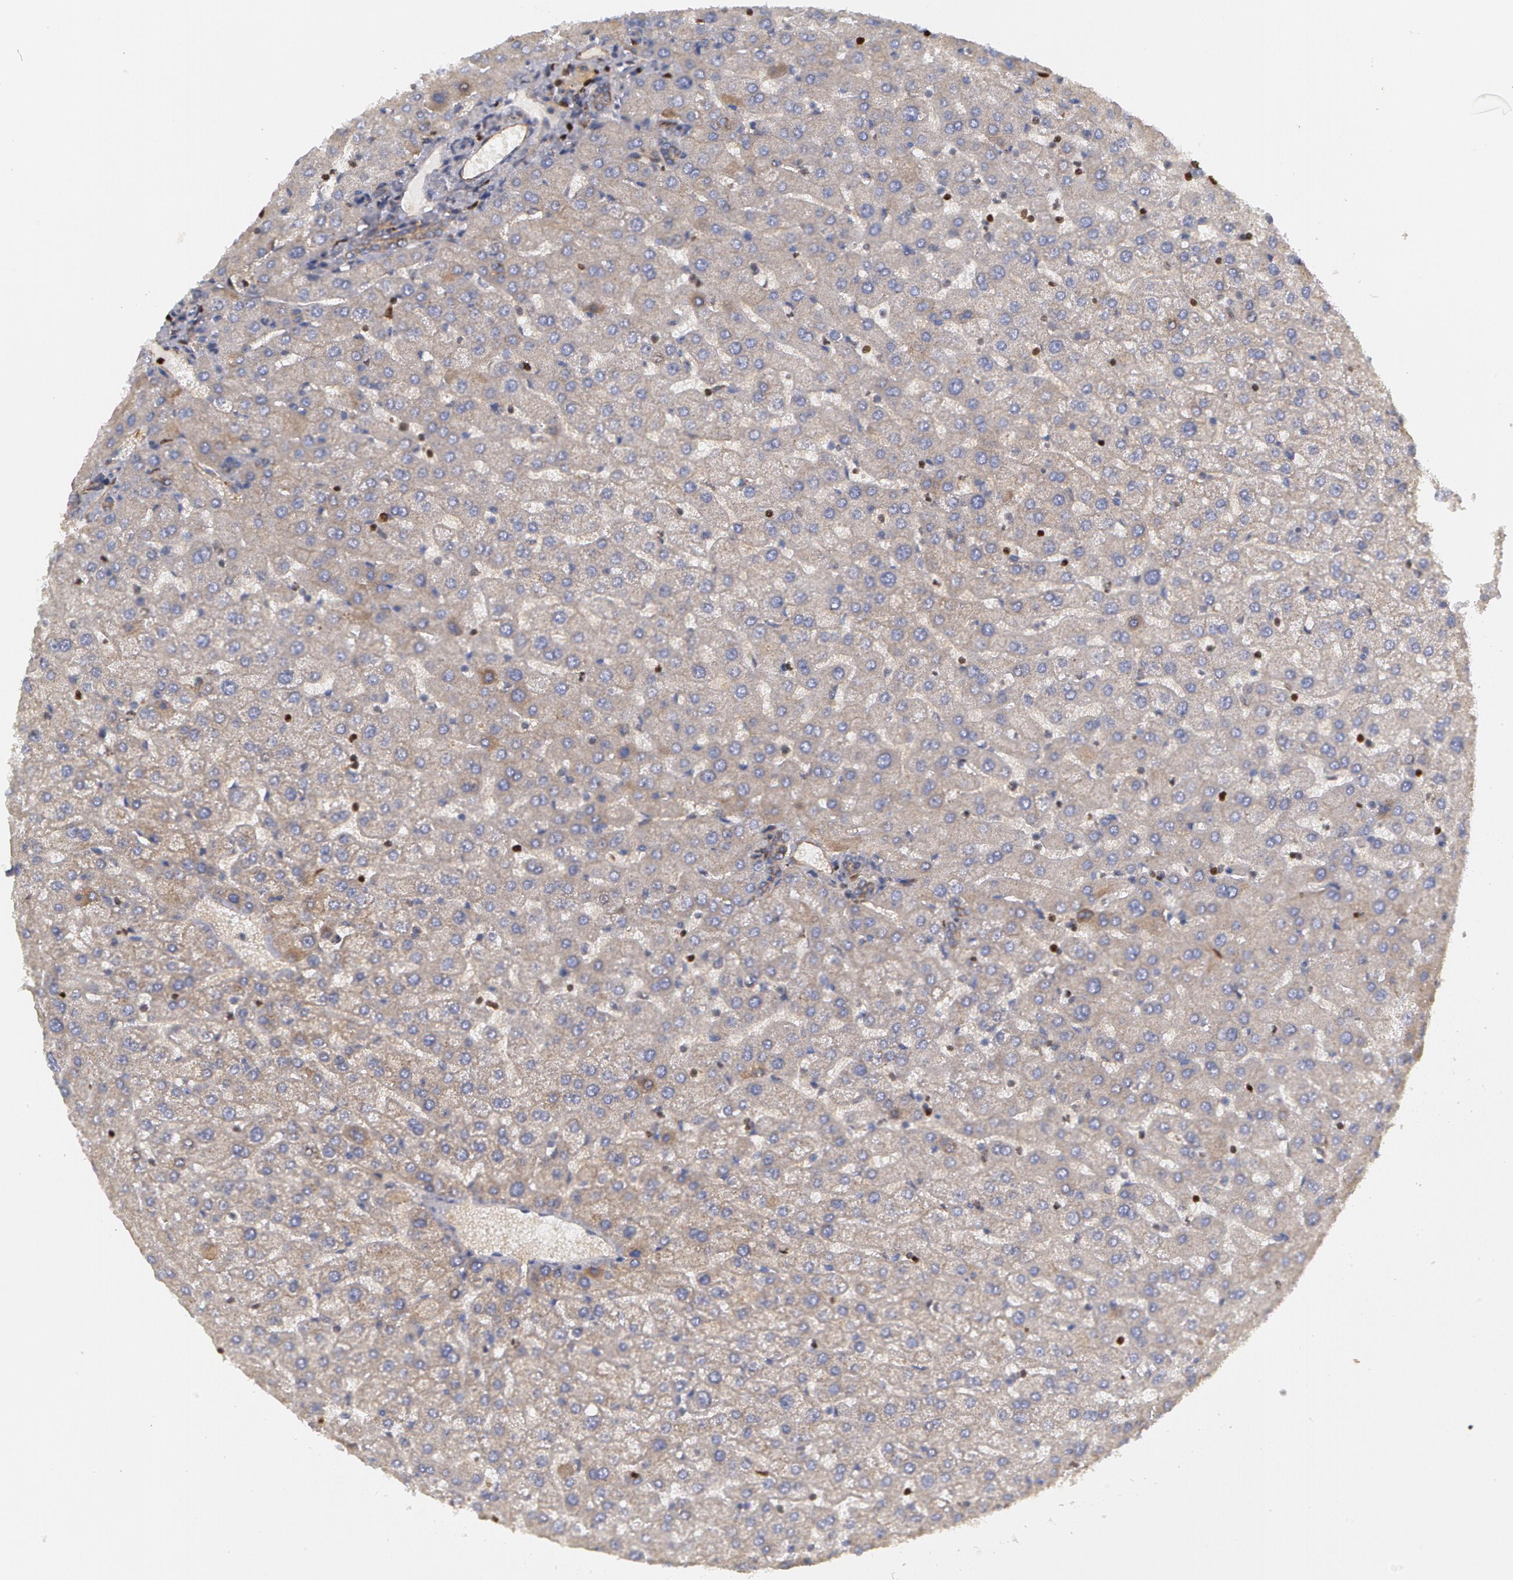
{"staining": {"intensity": "moderate", "quantity": ">75%", "location": "cytoplasmic/membranous"}, "tissue": "liver", "cell_type": "Cholangiocytes", "image_type": "normal", "snomed": [{"axis": "morphology", "description": "Normal tissue, NOS"}, {"axis": "morphology", "description": "Fibrosis, NOS"}, {"axis": "topography", "description": "Liver"}], "caption": "Moderate cytoplasmic/membranous protein staining is appreciated in about >75% of cholangiocytes in liver. The protein of interest is shown in brown color, while the nuclei are stained blue.", "gene": "ERBB2", "patient": {"sex": "female", "age": 29}}